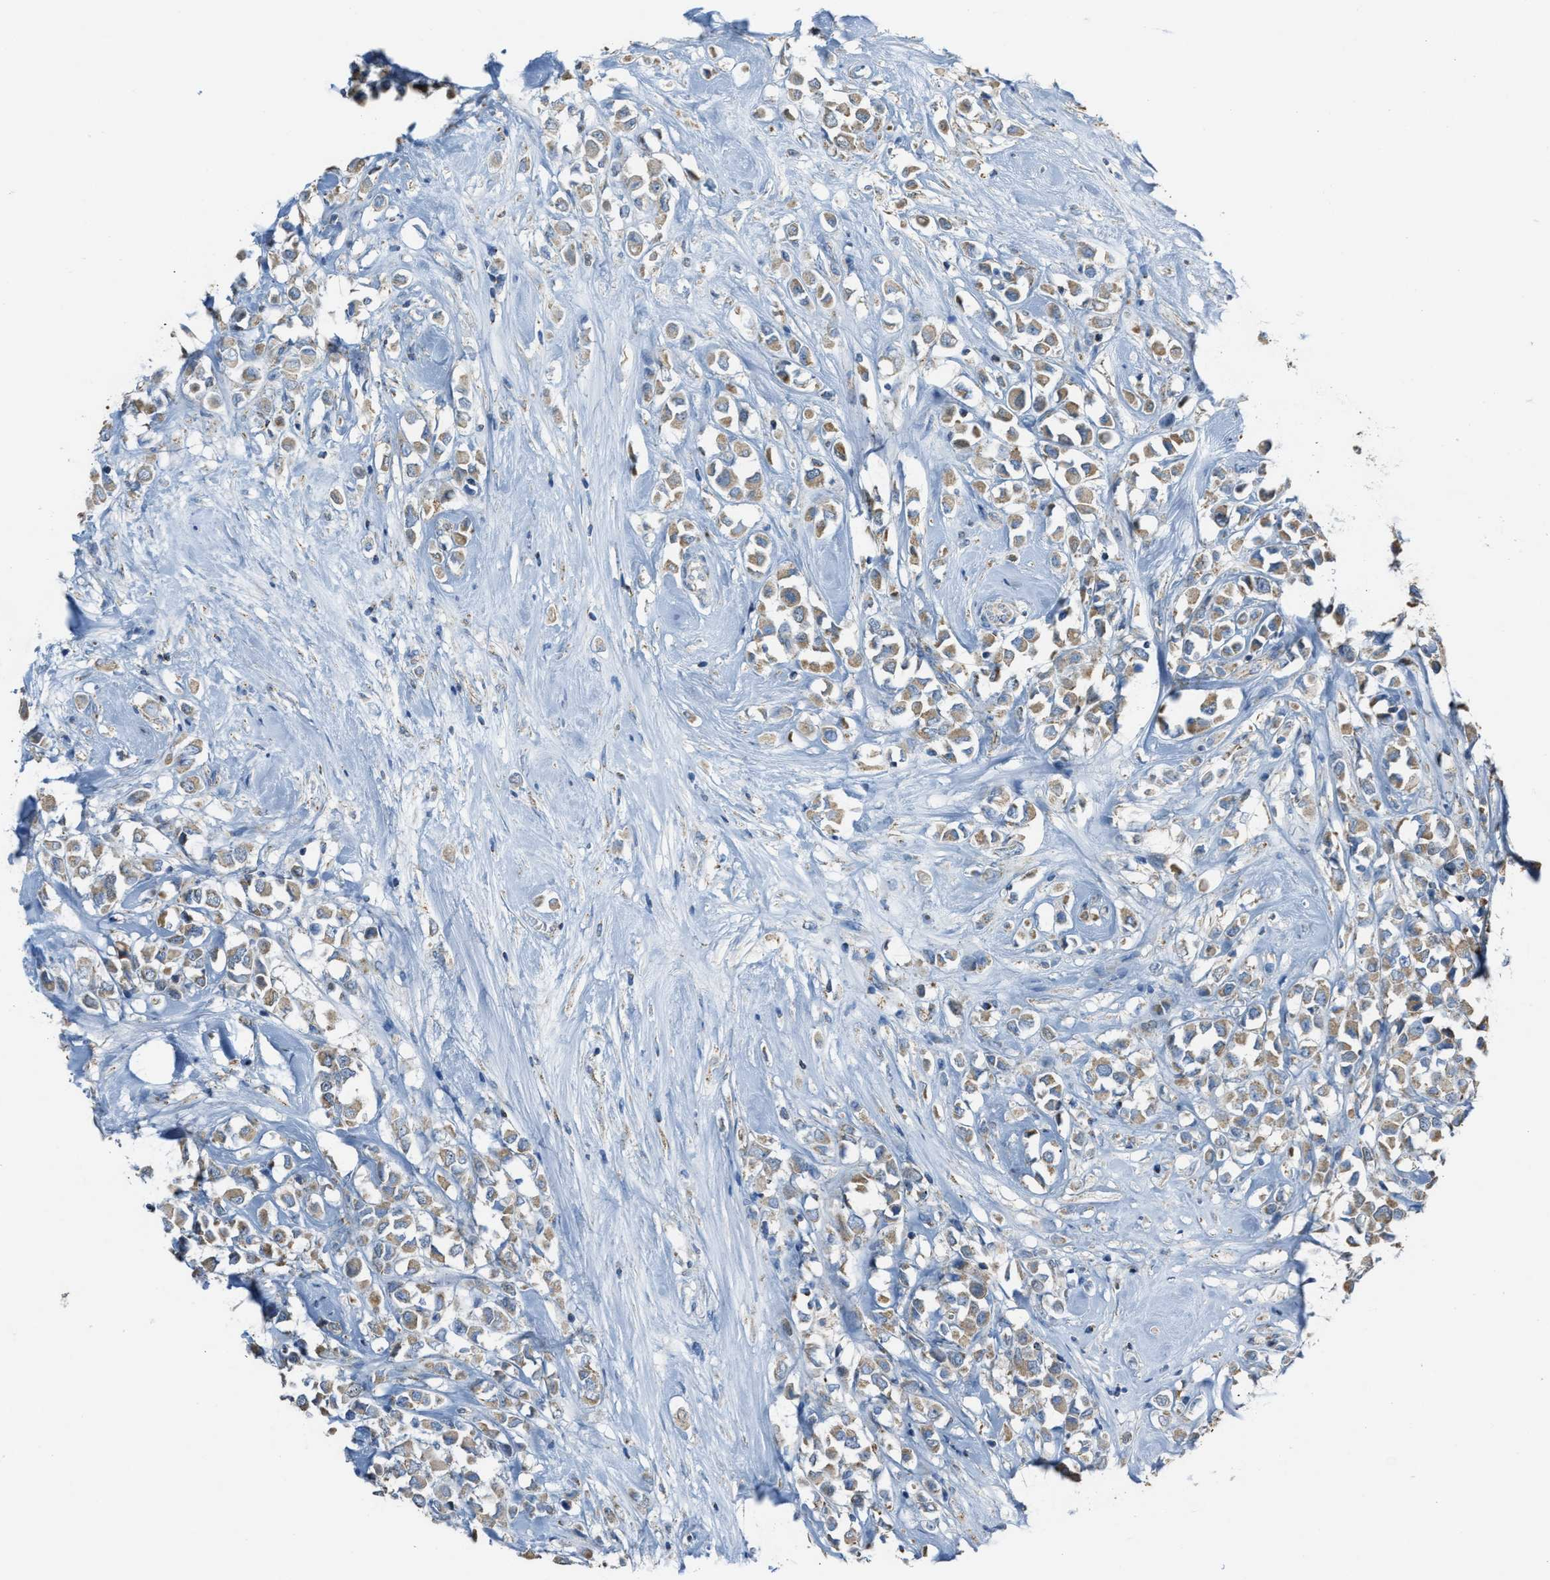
{"staining": {"intensity": "weak", "quantity": ">75%", "location": "cytoplasmic/membranous"}, "tissue": "breast cancer", "cell_type": "Tumor cells", "image_type": "cancer", "snomed": [{"axis": "morphology", "description": "Duct carcinoma"}, {"axis": "topography", "description": "Breast"}], "caption": "A low amount of weak cytoplasmic/membranous expression is present in approximately >75% of tumor cells in breast intraductal carcinoma tissue.", "gene": "SLC25A11", "patient": {"sex": "female", "age": 61}}